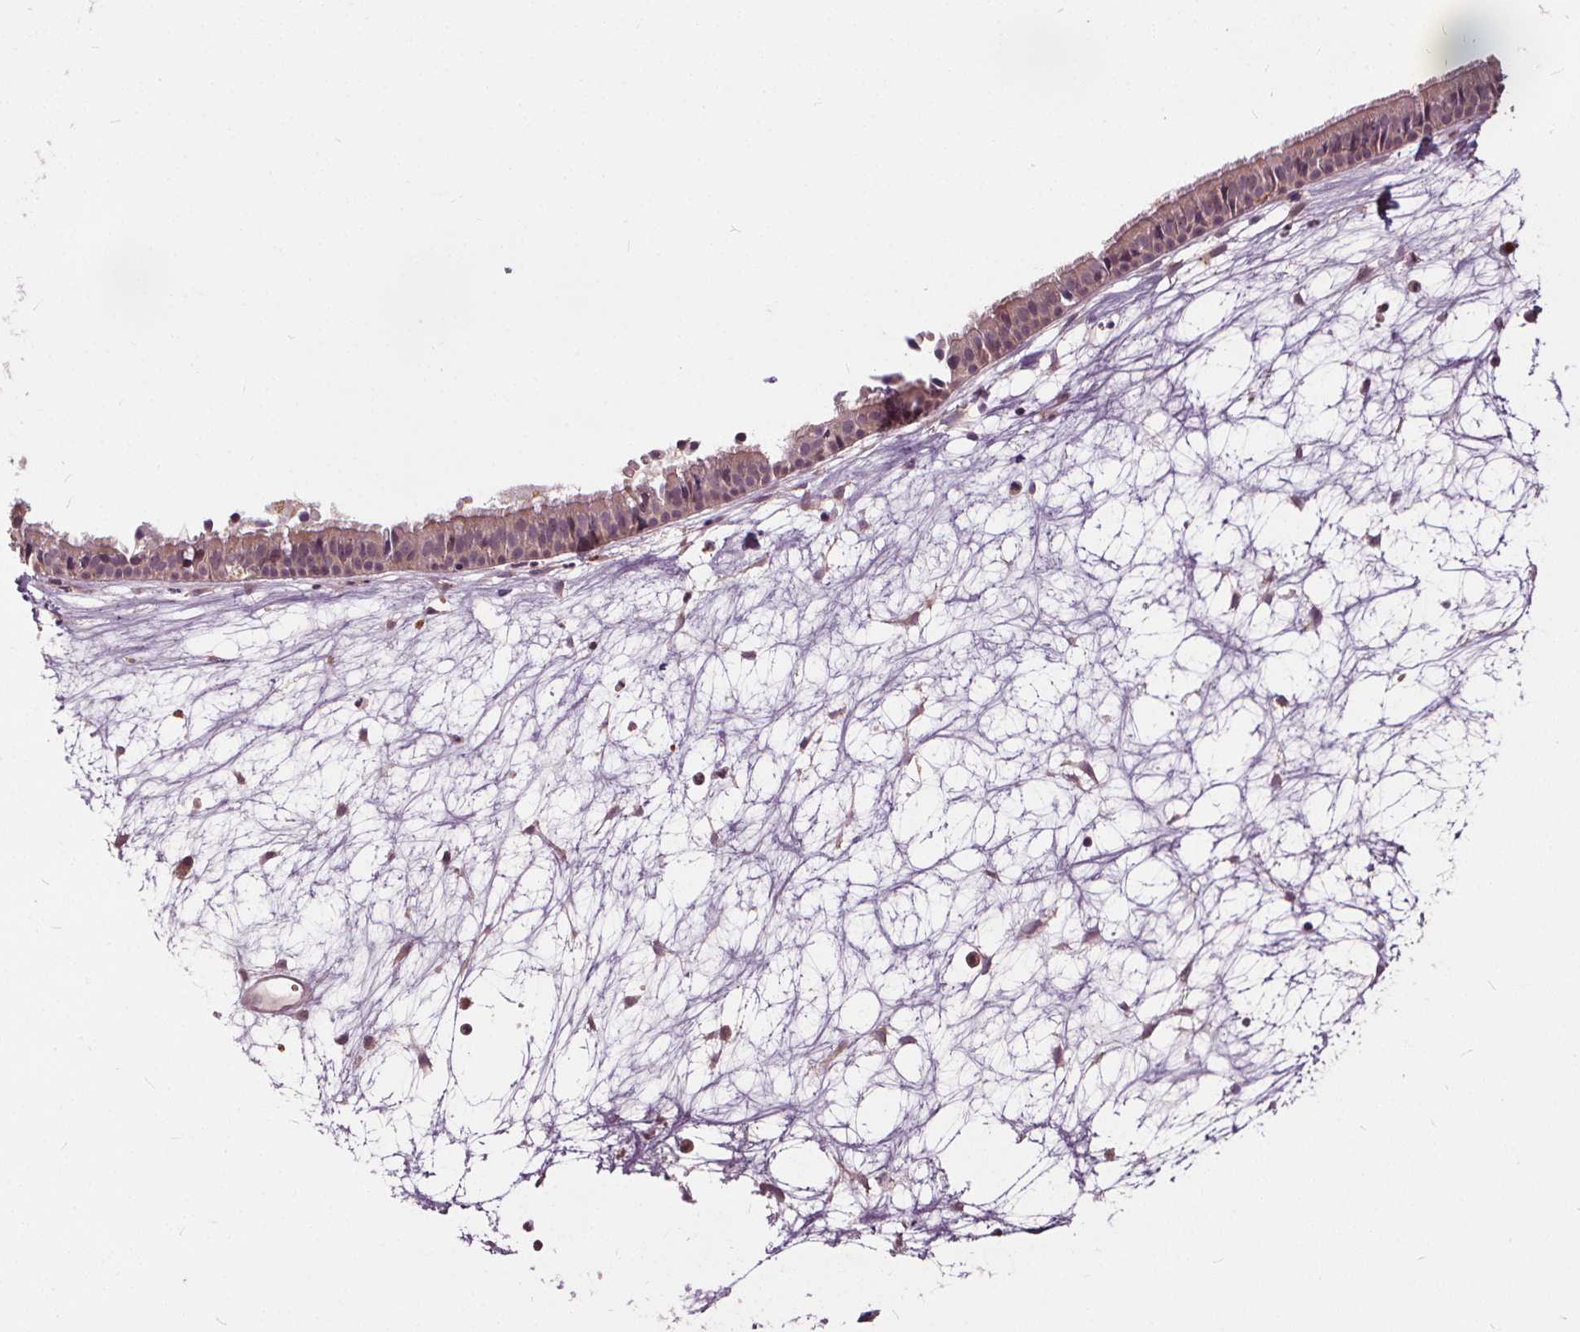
{"staining": {"intensity": "weak", "quantity": "25%-75%", "location": "cytoplasmic/membranous"}, "tissue": "nasopharynx", "cell_type": "Respiratory epithelial cells", "image_type": "normal", "snomed": [{"axis": "morphology", "description": "Normal tissue, NOS"}, {"axis": "topography", "description": "Nasopharynx"}], "caption": "An image showing weak cytoplasmic/membranous staining in approximately 25%-75% of respiratory epithelial cells in unremarkable nasopharynx, as visualized by brown immunohistochemical staining.", "gene": "IPO13", "patient": {"sex": "male", "age": 31}}